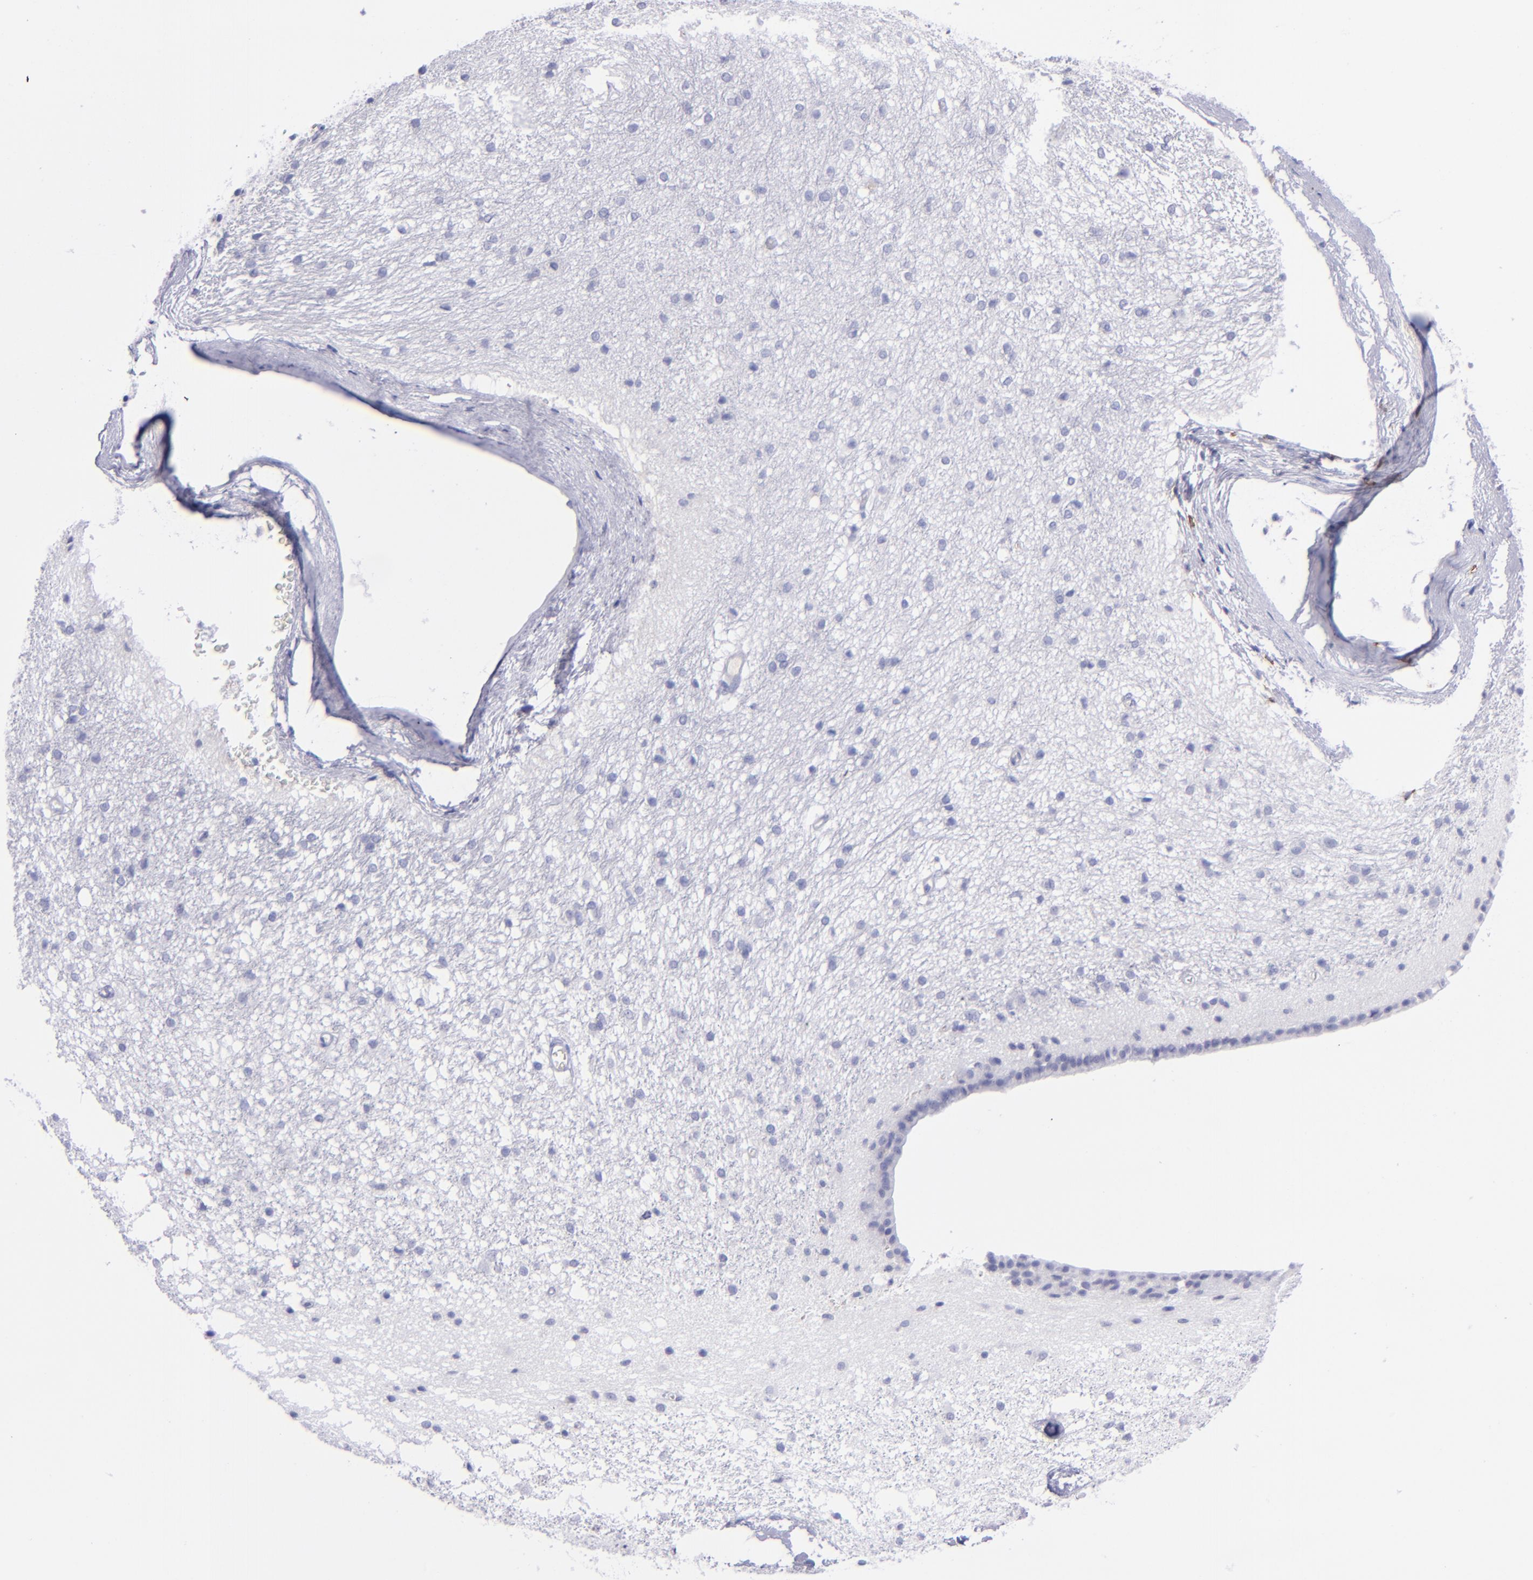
{"staining": {"intensity": "negative", "quantity": "none", "location": "none"}, "tissue": "caudate", "cell_type": "Glial cells", "image_type": "normal", "snomed": [{"axis": "morphology", "description": "Normal tissue, NOS"}, {"axis": "topography", "description": "Lateral ventricle wall"}], "caption": "High magnification brightfield microscopy of benign caudate stained with DAB (3,3'-diaminobenzidine) (brown) and counterstained with hematoxylin (blue): glial cells show no significant positivity.", "gene": "CD37", "patient": {"sex": "female", "age": 19}}